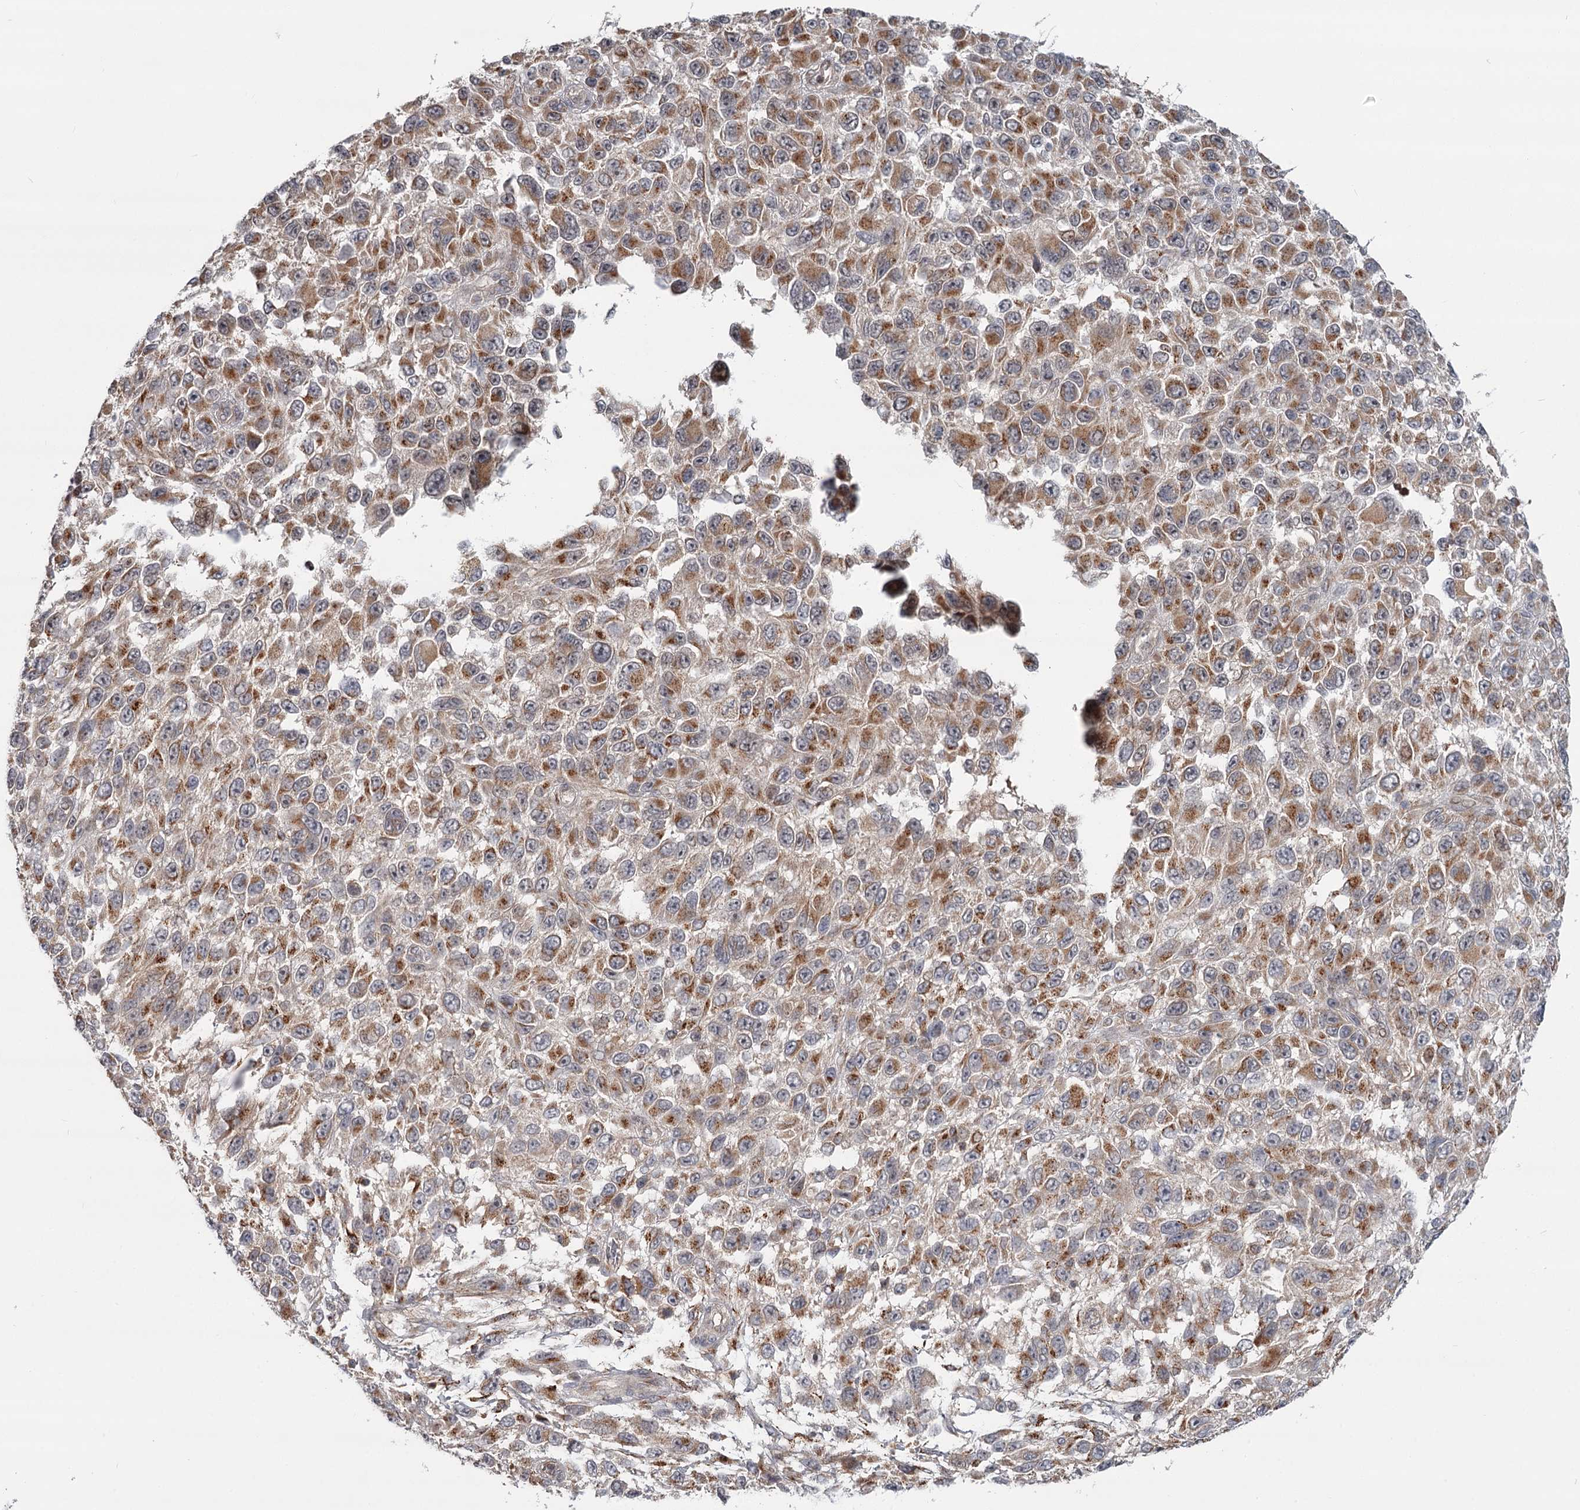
{"staining": {"intensity": "moderate", "quantity": ">75%", "location": "cytoplasmic/membranous"}, "tissue": "melanoma", "cell_type": "Tumor cells", "image_type": "cancer", "snomed": [{"axis": "morphology", "description": "Malignant melanoma, NOS"}, {"axis": "topography", "description": "Skin"}], "caption": "A high-resolution photomicrograph shows IHC staining of malignant melanoma, which reveals moderate cytoplasmic/membranous expression in about >75% of tumor cells. (brown staining indicates protein expression, while blue staining denotes nuclei).", "gene": "CDC123", "patient": {"sex": "female", "age": 96}}